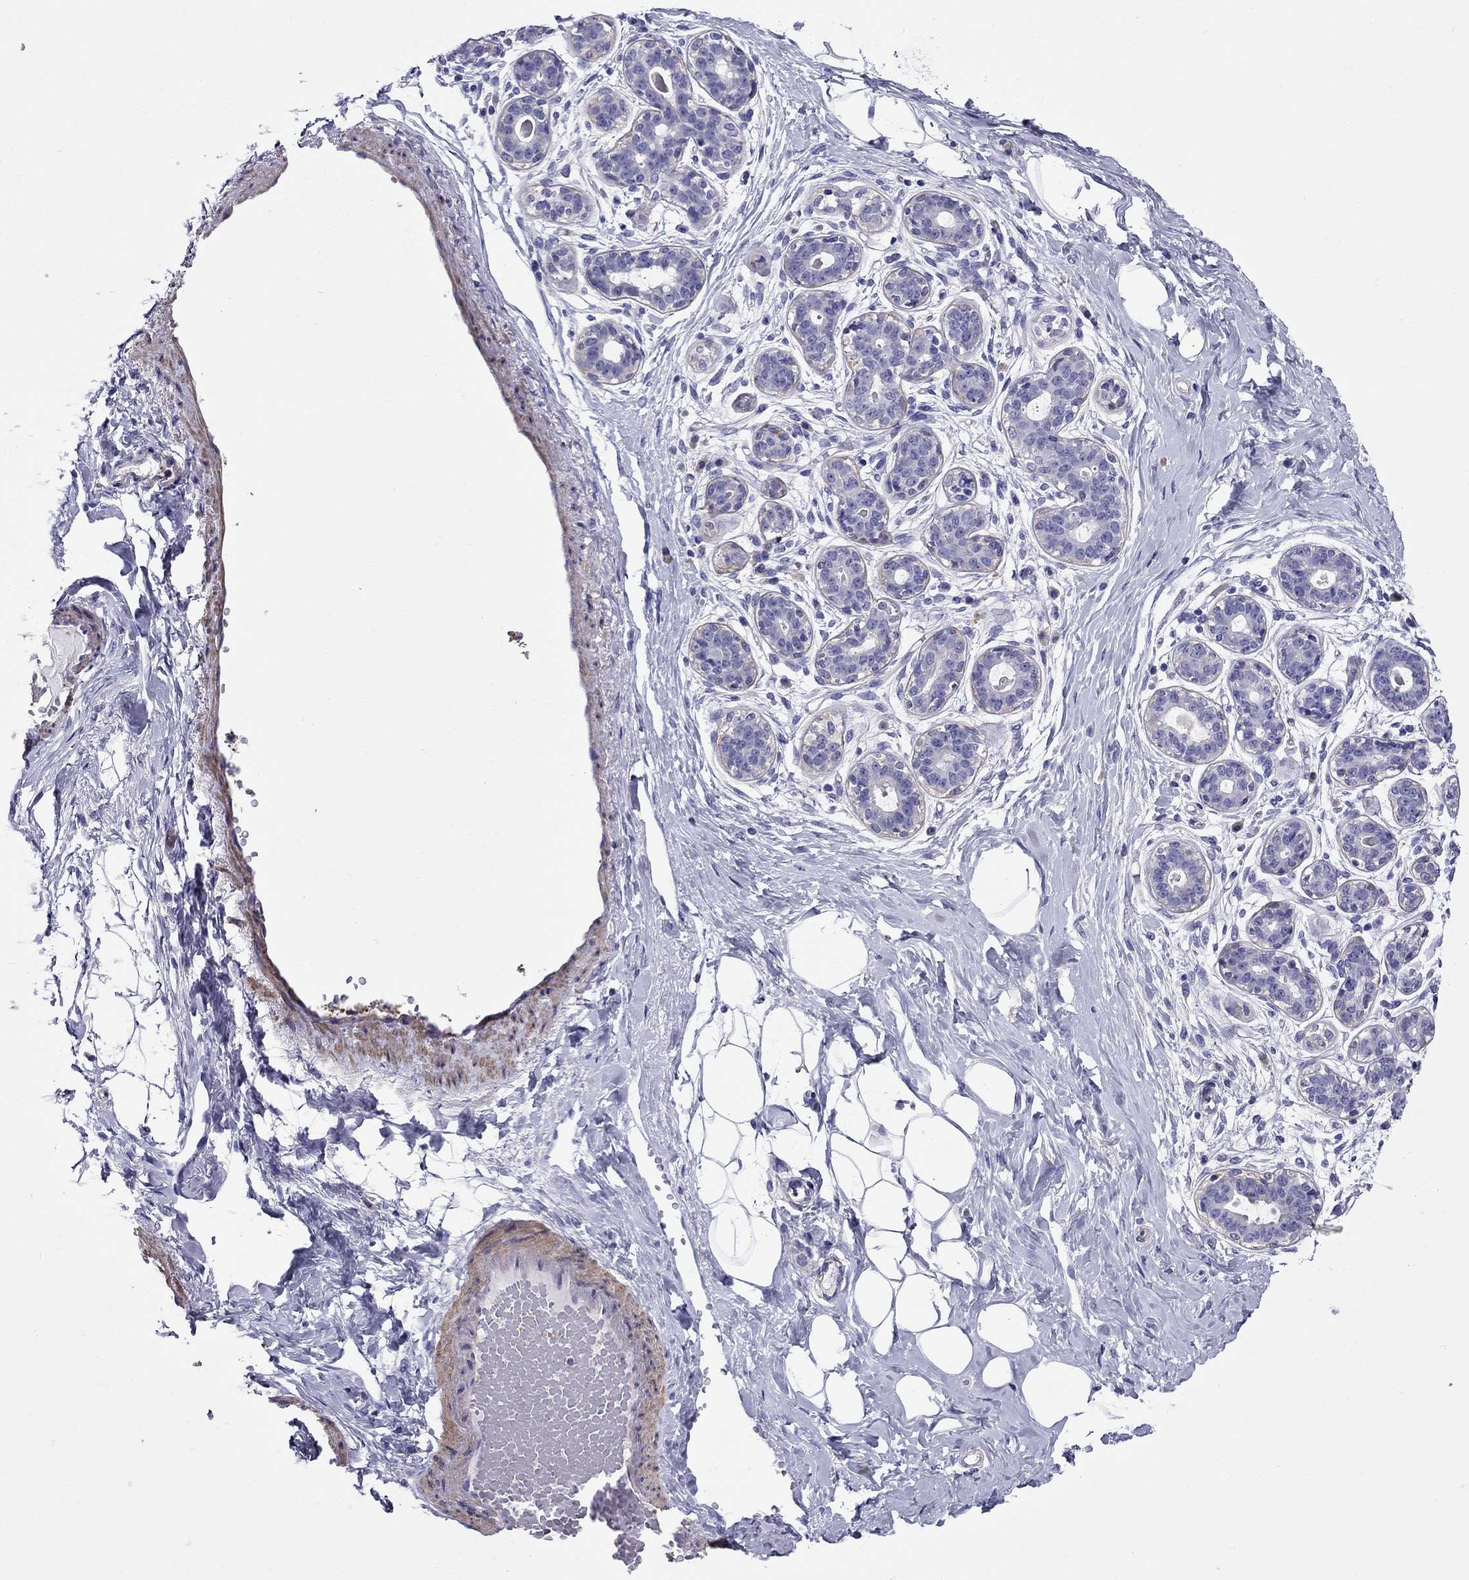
{"staining": {"intensity": "negative", "quantity": "none", "location": "none"}, "tissue": "breast", "cell_type": "Adipocytes", "image_type": "normal", "snomed": [{"axis": "morphology", "description": "Normal tissue, NOS"}, {"axis": "topography", "description": "Skin"}, {"axis": "topography", "description": "Breast"}], "caption": "IHC image of benign breast: breast stained with DAB (3,3'-diaminobenzidine) exhibits no significant protein staining in adipocytes.", "gene": "GPR50", "patient": {"sex": "female", "age": 43}}